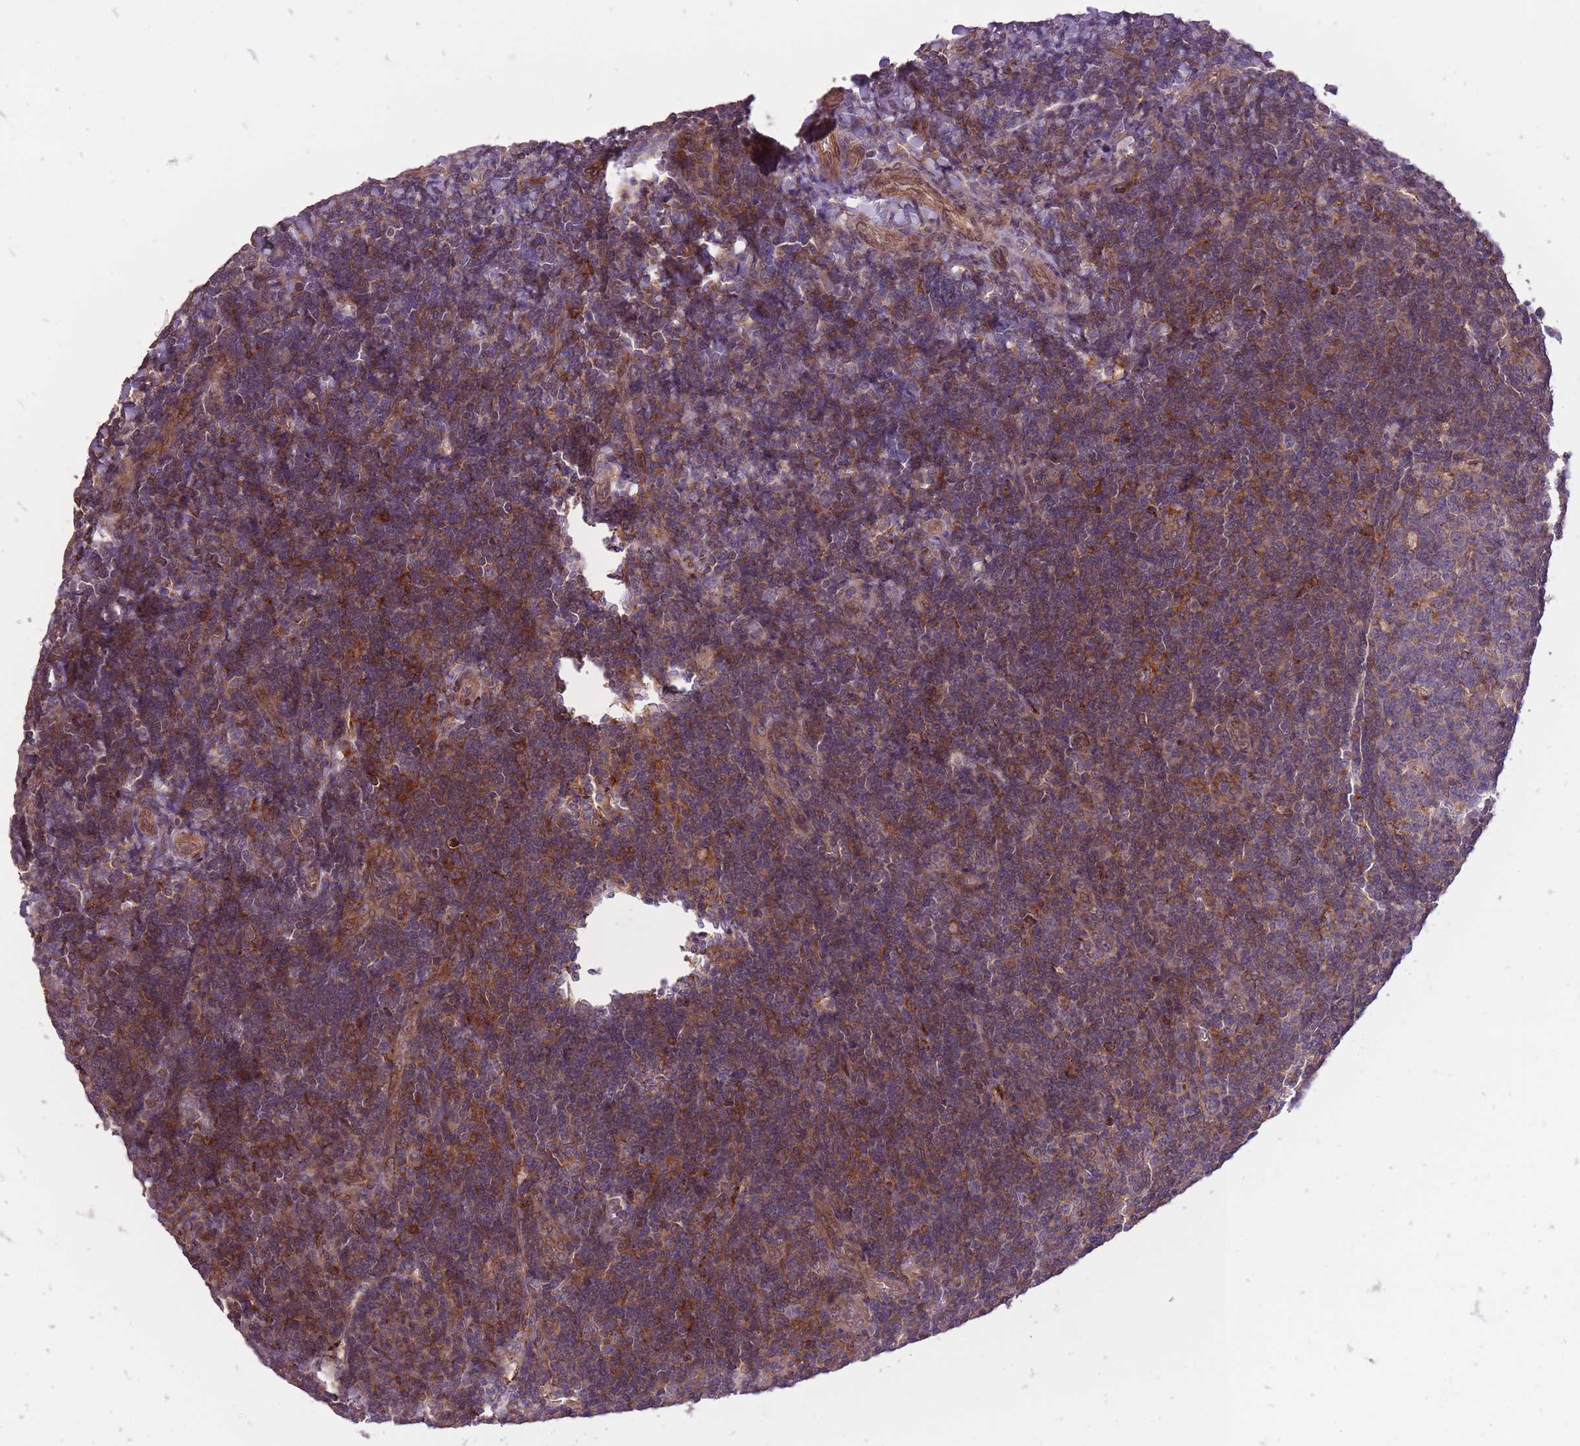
{"staining": {"intensity": "moderate", "quantity": "25%-75%", "location": "cytoplasmic/membranous"}, "tissue": "tonsil", "cell_type": "Germinal center cells", "image_type": "normal", "snomed": [{"axis": "morphology", "description": "Normal tissue, NOS"}, {"axis": "topography", "description": "Tonsil"}], "caption": "Immunohistochemical staining of normal human tonsil reveals 25%-75% levels of moderate cytoplasmic/membranous protein staining in approximately 25%-75% of germinal center cells.", "gene": "TET3", "patient": {"sex": "male", "age": 17}}